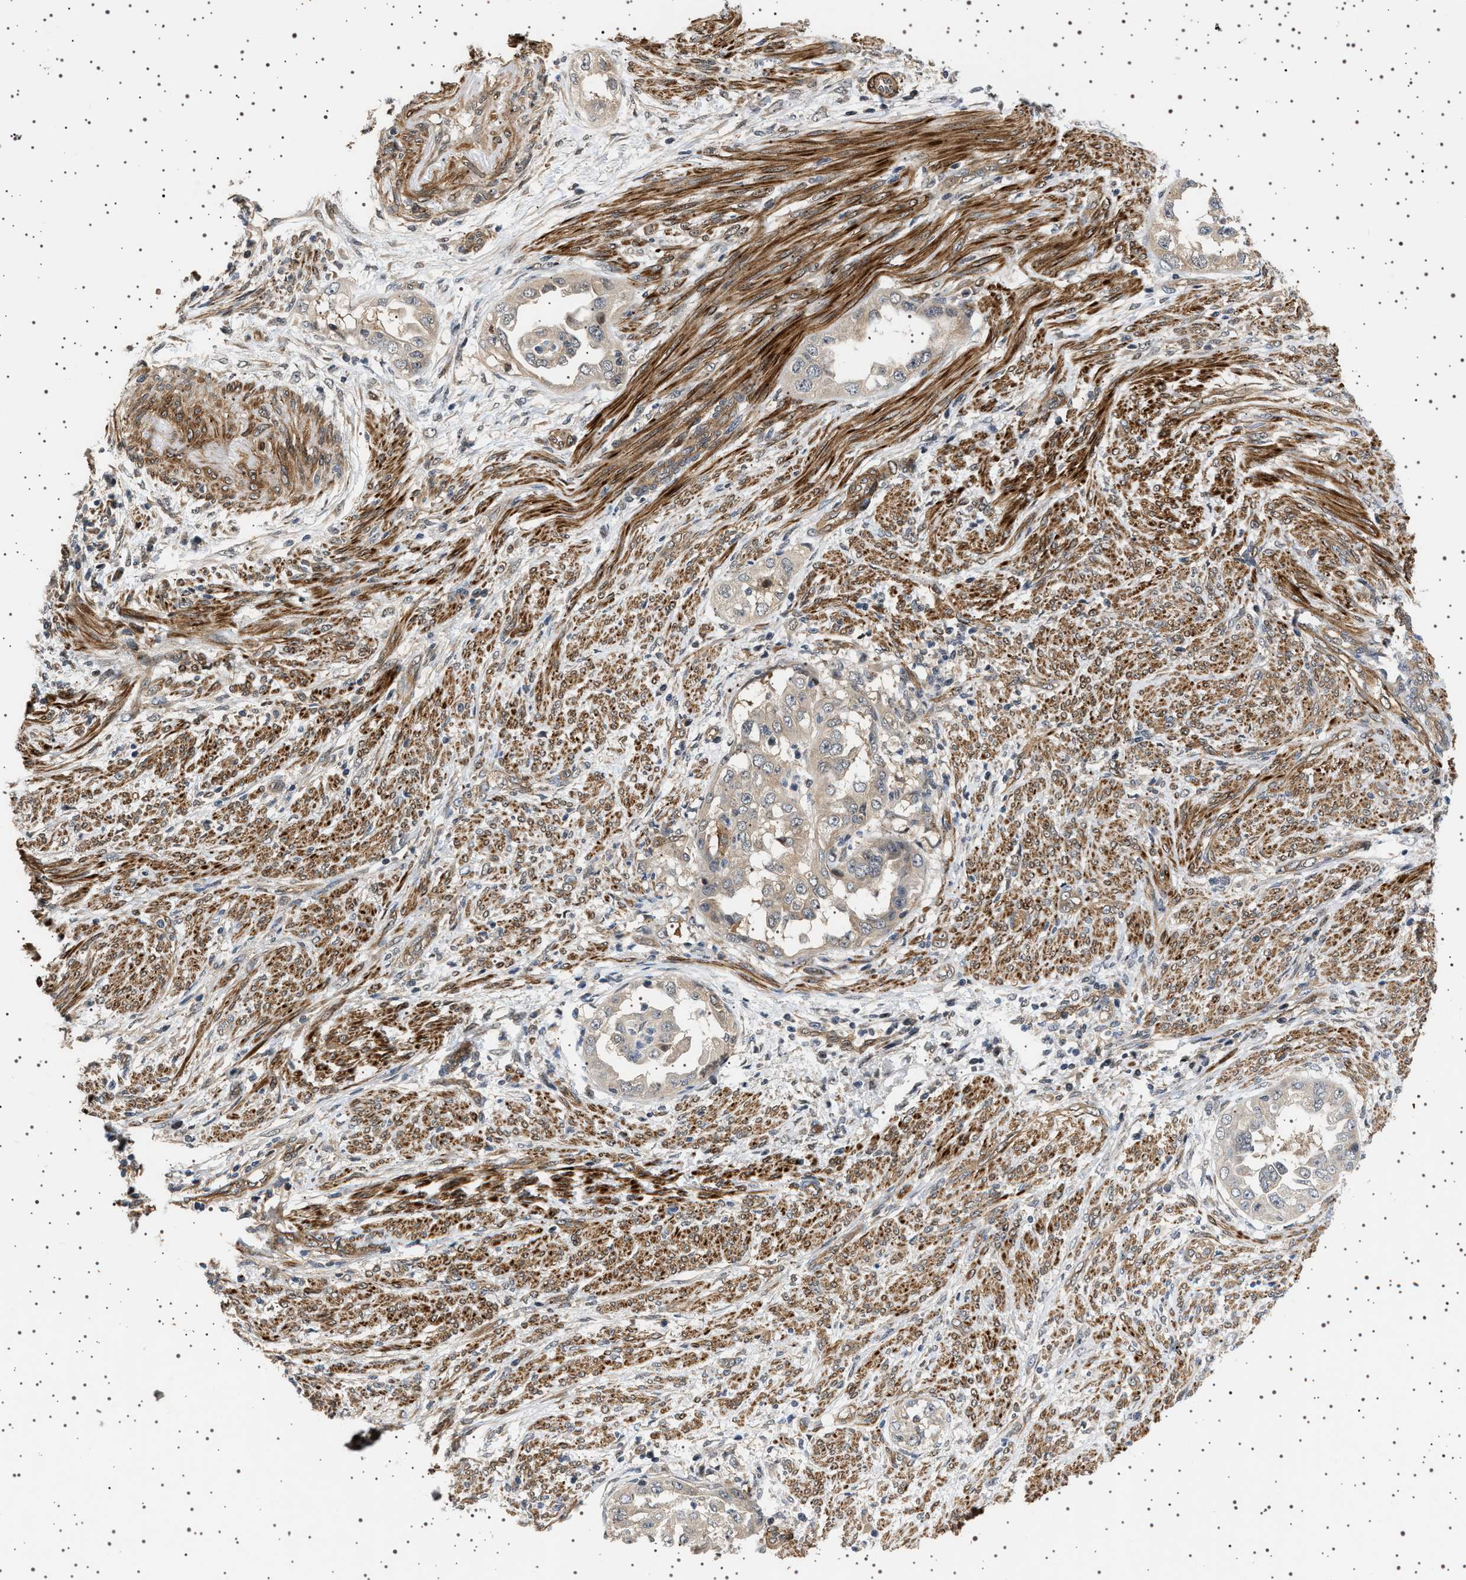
{"staining": {"intensity": "negative", "quantity": "none", "location": "none"}, "tissue": "endometrial cancer", "cell_type": "Tumor cells", "image_type": "cancer", "snomed": [{"axis": "morphology", "description": "Adenocarcinoma, NOS"}, {"axis": "topography", "description": "Endometrium"}], "caption": "Immunohistochemical staining of endometrial cancer (adenocarcinoma) exhibits no significant staining in tumor cells.", "gene": "BAG3", "patient": {"sex": "female", "age": 85}}